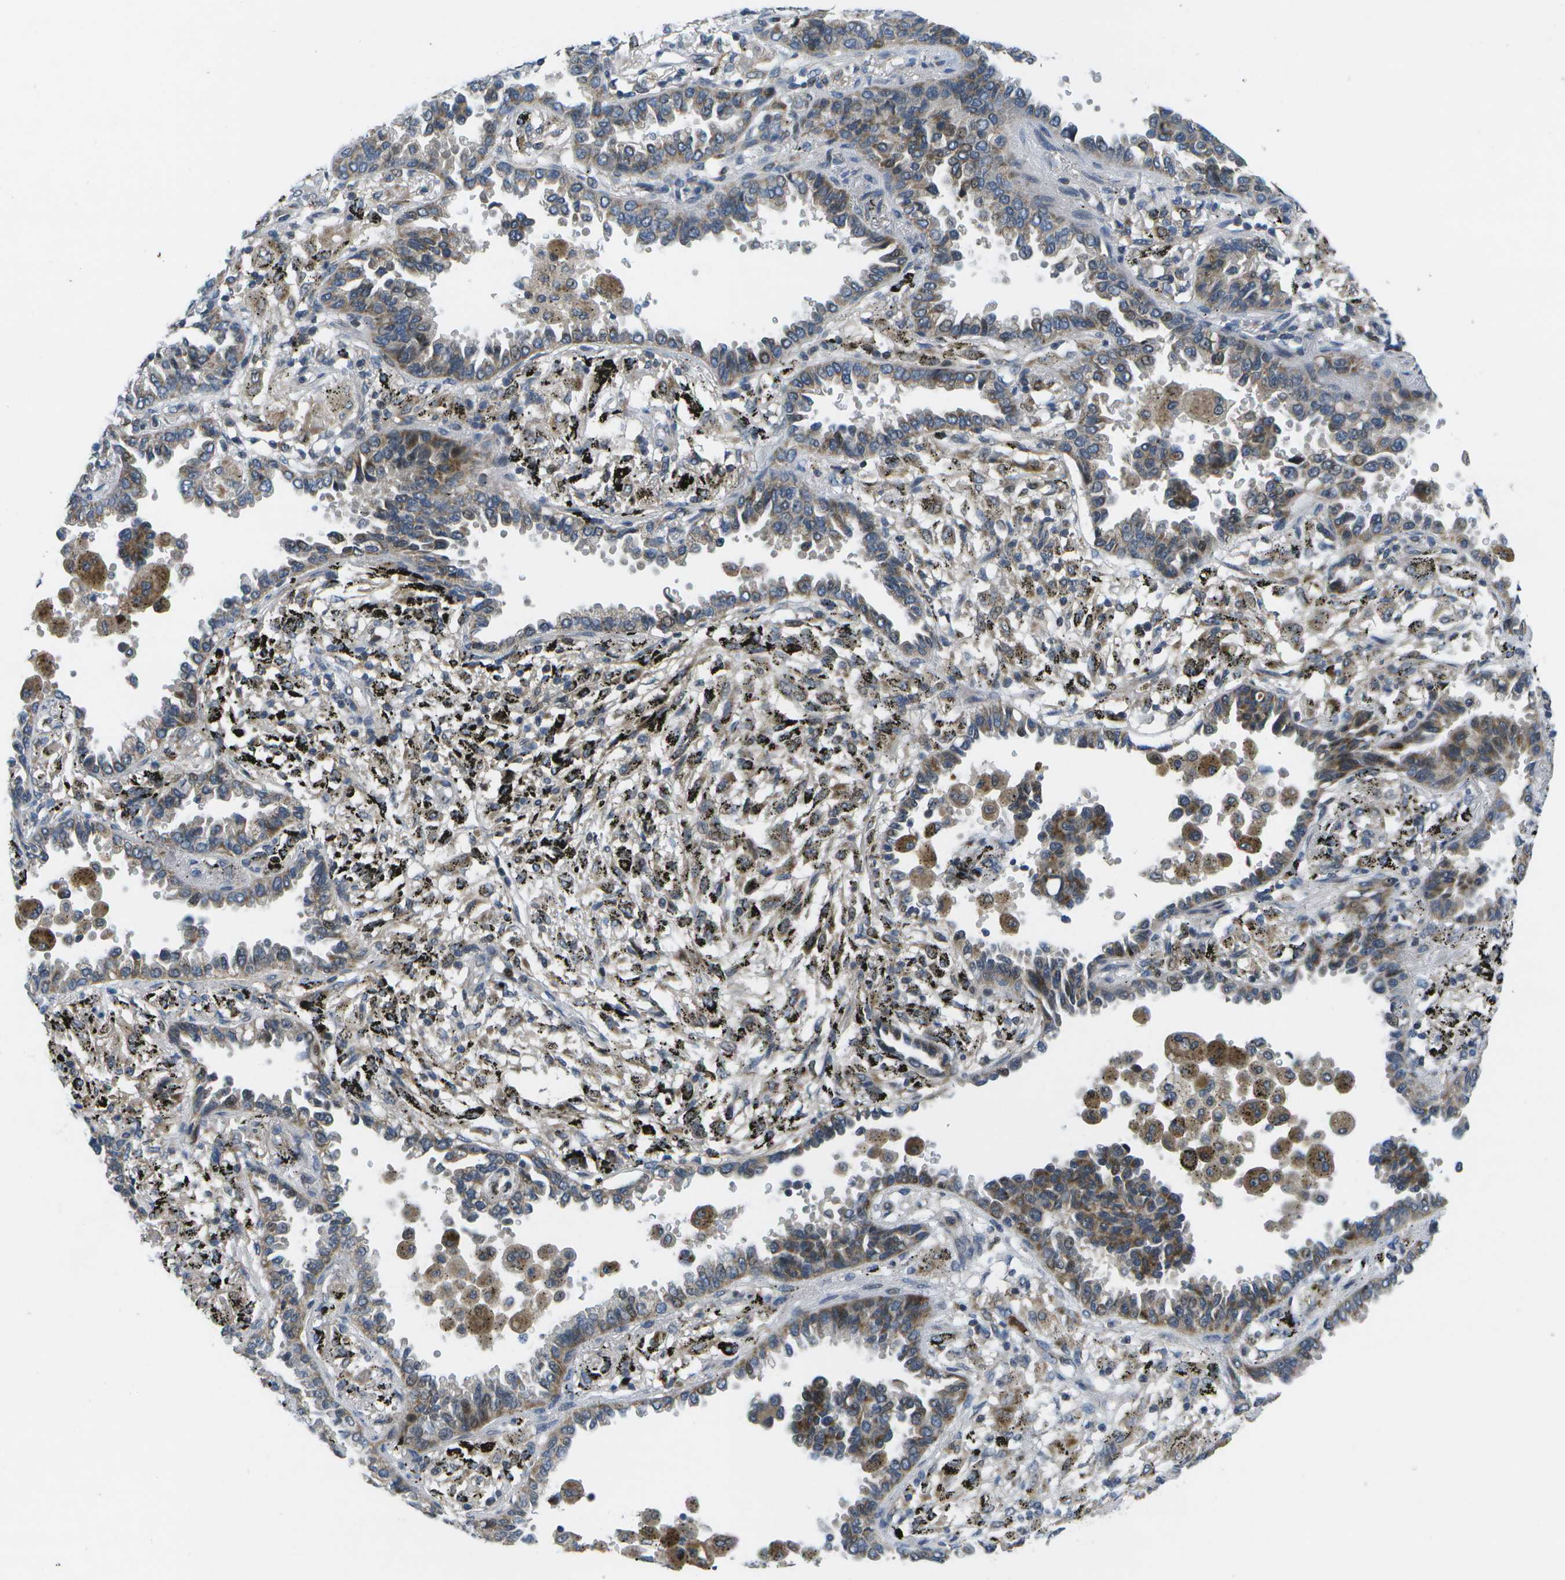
{"staining": {"intensity": "weak", "quantity": "25%-75%", "location": "cytoplasmic/membranous"}, "tissue": "lung cancer", "cell_type": "Tumor cells", "image_type": "cancer", "snomed": [{"axis": "morphology", "description": "Normal tissue, NOS"}, {"axis": "morphology", "description": "Adenocarcinoma, NOS"}, {"axis": "topography", "description": "Lung"}], "caption": "A histopathology image of adenocarcinoma (lung) stained for a protein displays weak cytoplasmic/membranous brown staining in tumor cells. (DAB IHC with brightfield microscopy, high magnification).", "gene": "GALNT15", "patient": {"sex": "male", "age": 59}}